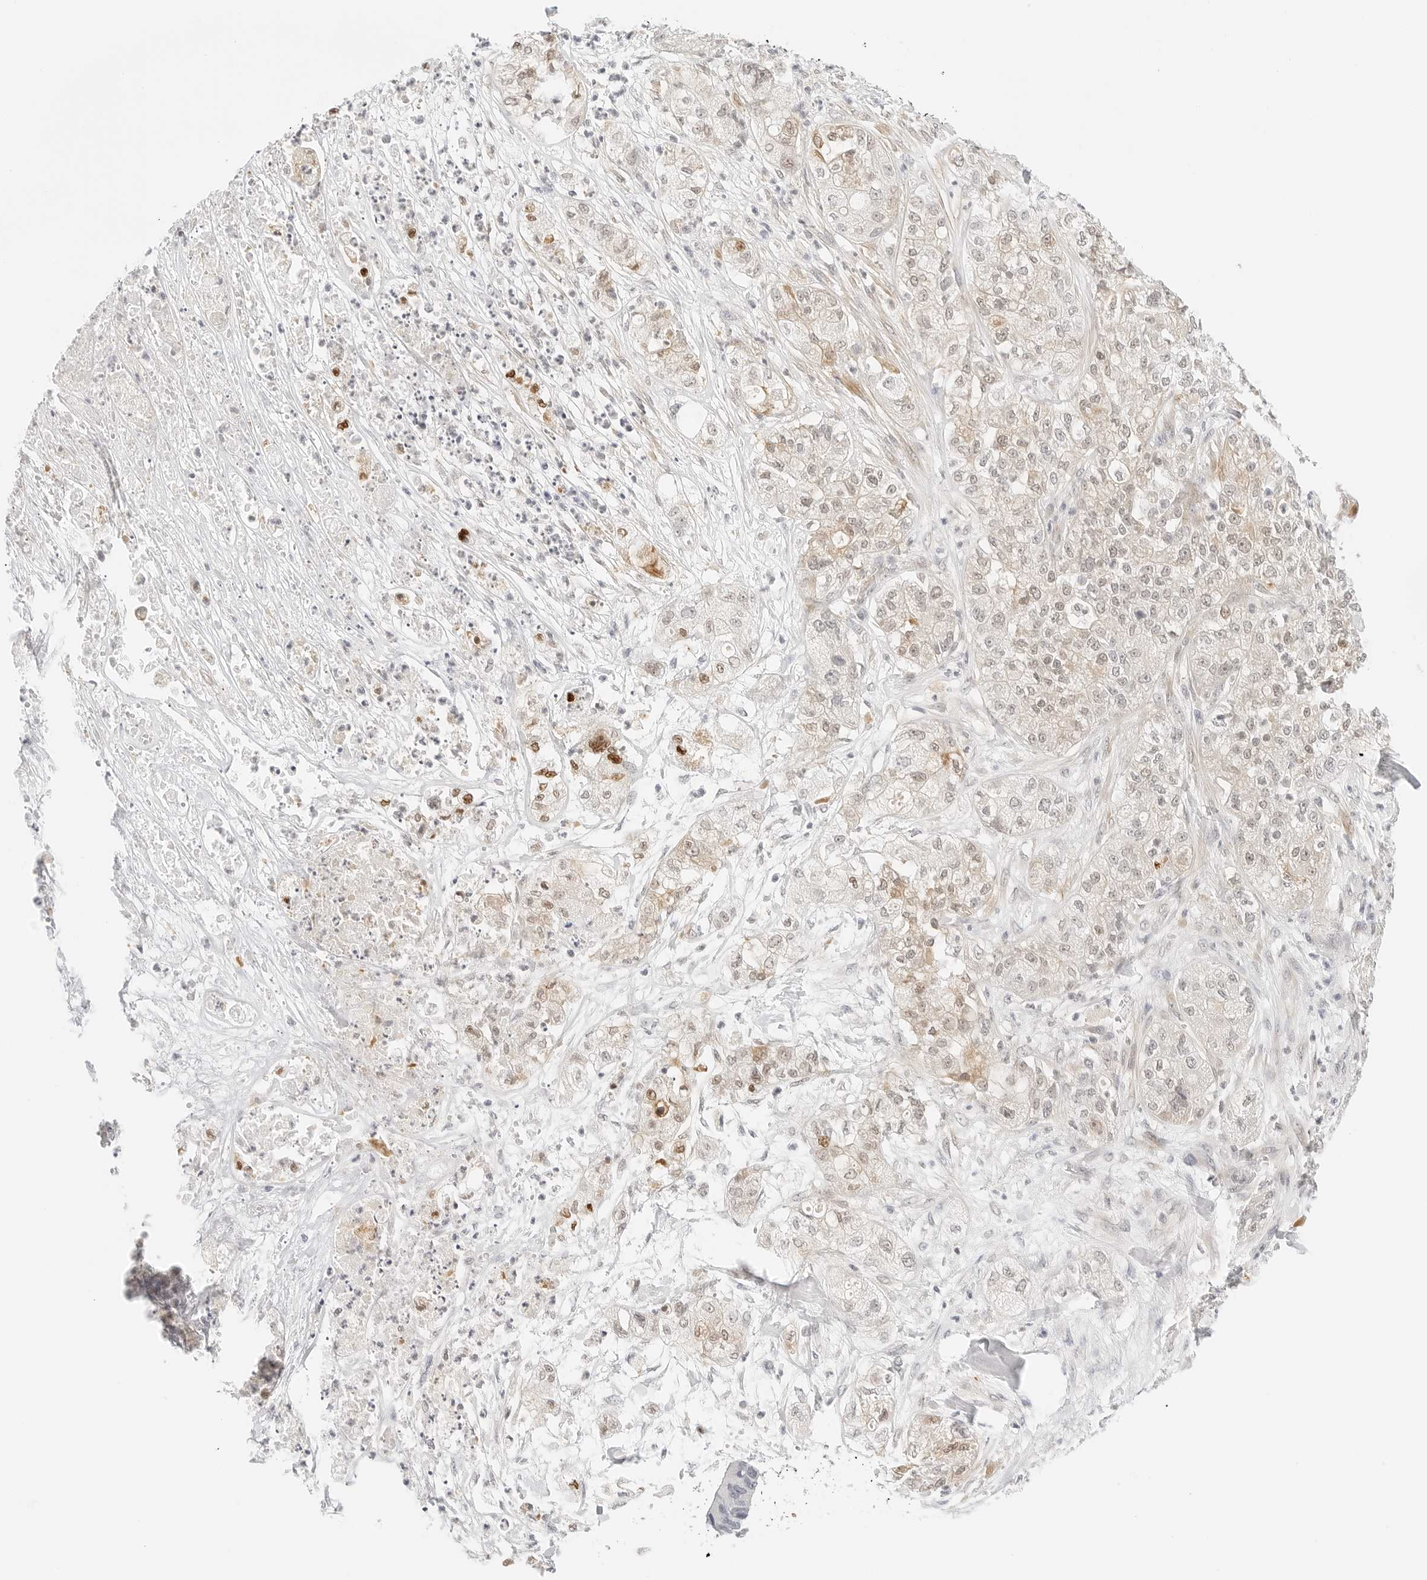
{"staining": {"intensity": "weak", "quantity": "25%-75%", "location": "cytoplasmic/membranous,nuclear"}, "tissue": "pancreatic cancer", "cell_type": "Tumor cells", "image_type": "cancer", "snomed": [{"axis": "morphology", "description": "Adenocarcinoma, NOS"}, {"axis": "topography", "description": "Pancreas"}], "caption": "Pancreatic adenocarcinoma stained for a protein exhibits weak cytoplasmic/membranous and nuclear positivity in tumor cells. Immunohistochemistry stains the protein of interest in brown and the nuclei are stained blue.", "gene": "TEKT2", "patient": {"sex": "female", "age": 78}}